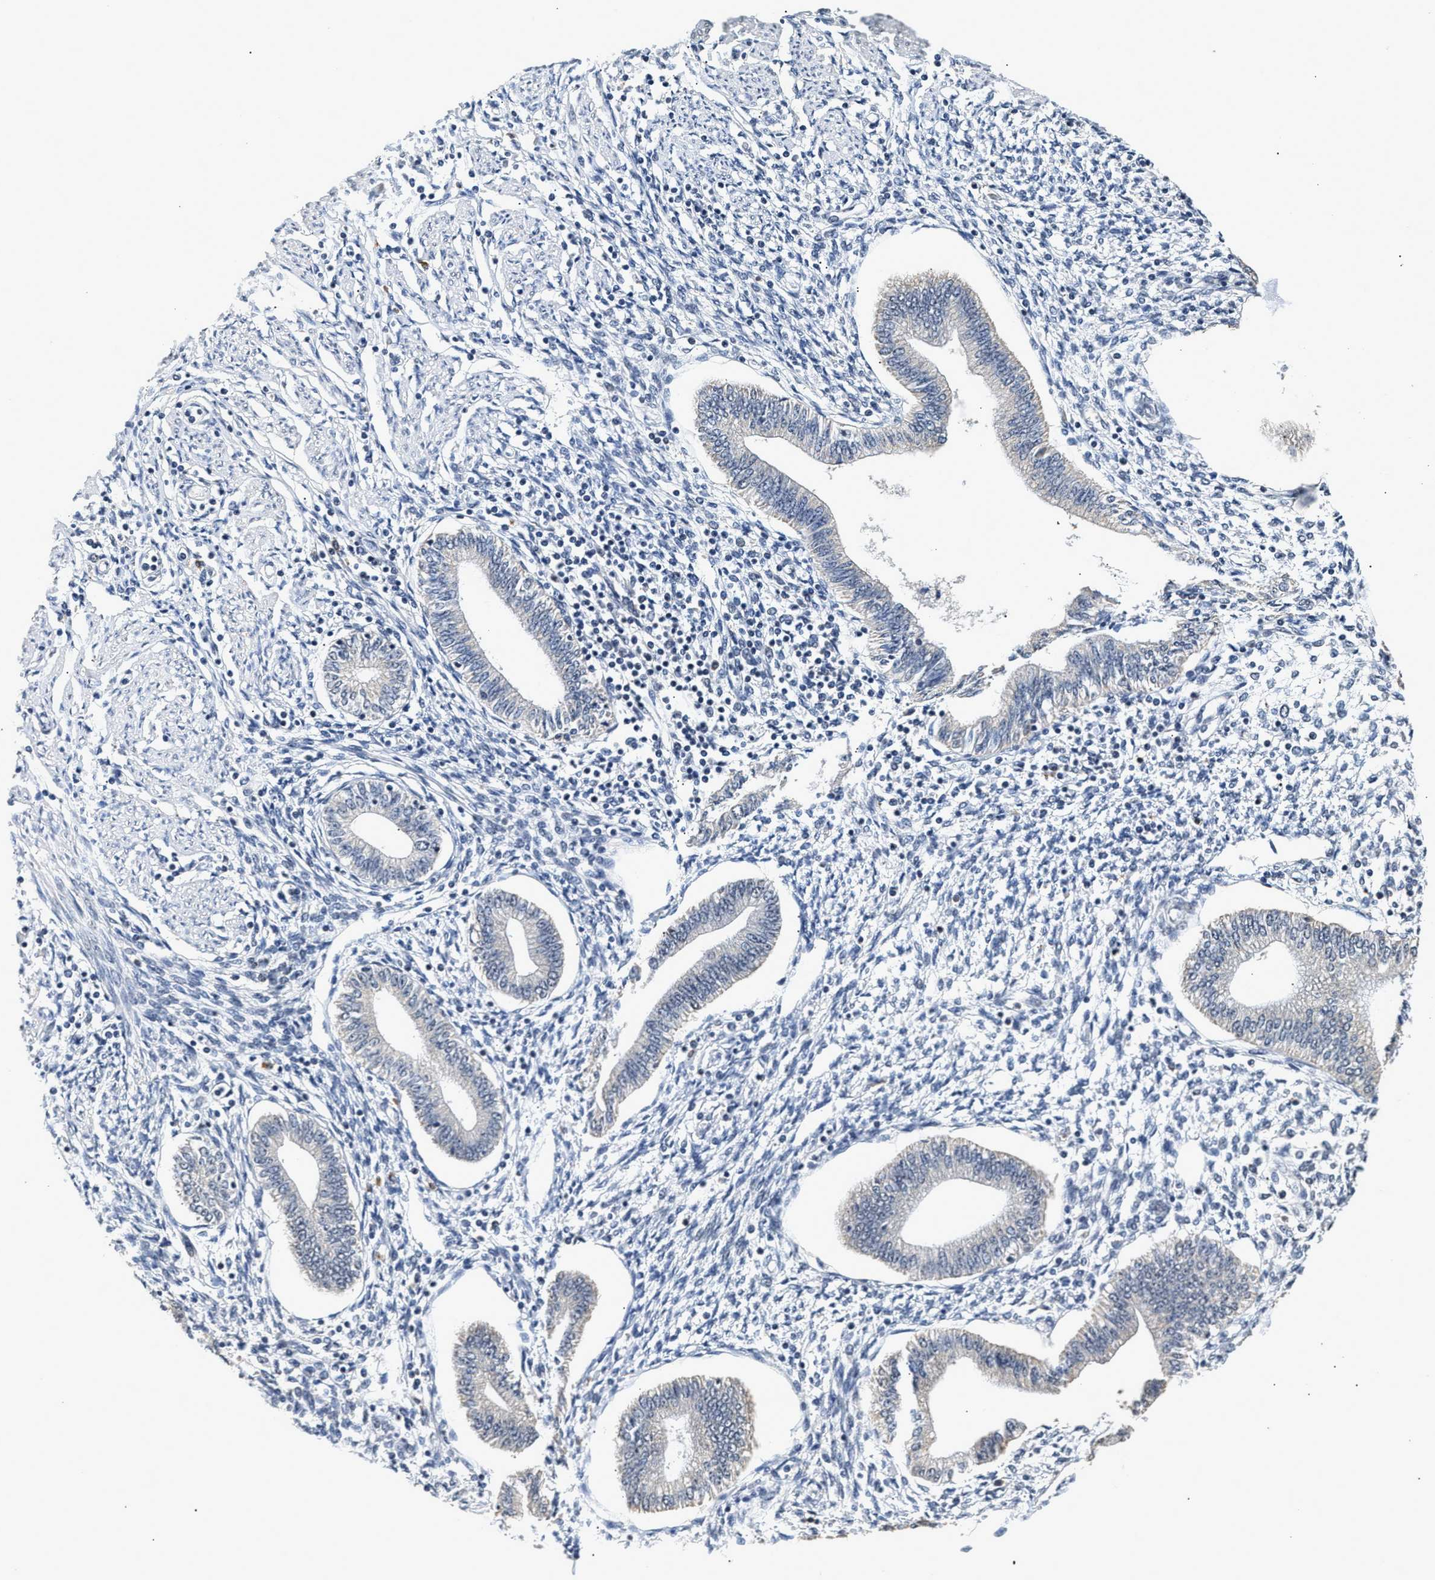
{"staining": {"intensity": "negative", "quantity": "none", "location": "none"}, "tissue": "endometrium", "cell_type": "Cells in endometrial stroma", "image_type": "normal", "snomed": [{"axis": "morphology", "description": "Normal tissue, NOS"}, {"axis": "topography", "description": "Endometrium"}], "caption": "This is an immunohistochemistry histopathology image of unremarkable human endometrium. There is no expression in cells in endometrial stroma.", "gene": "THOC1", "patient": {"sex": "female", "age": 50}}